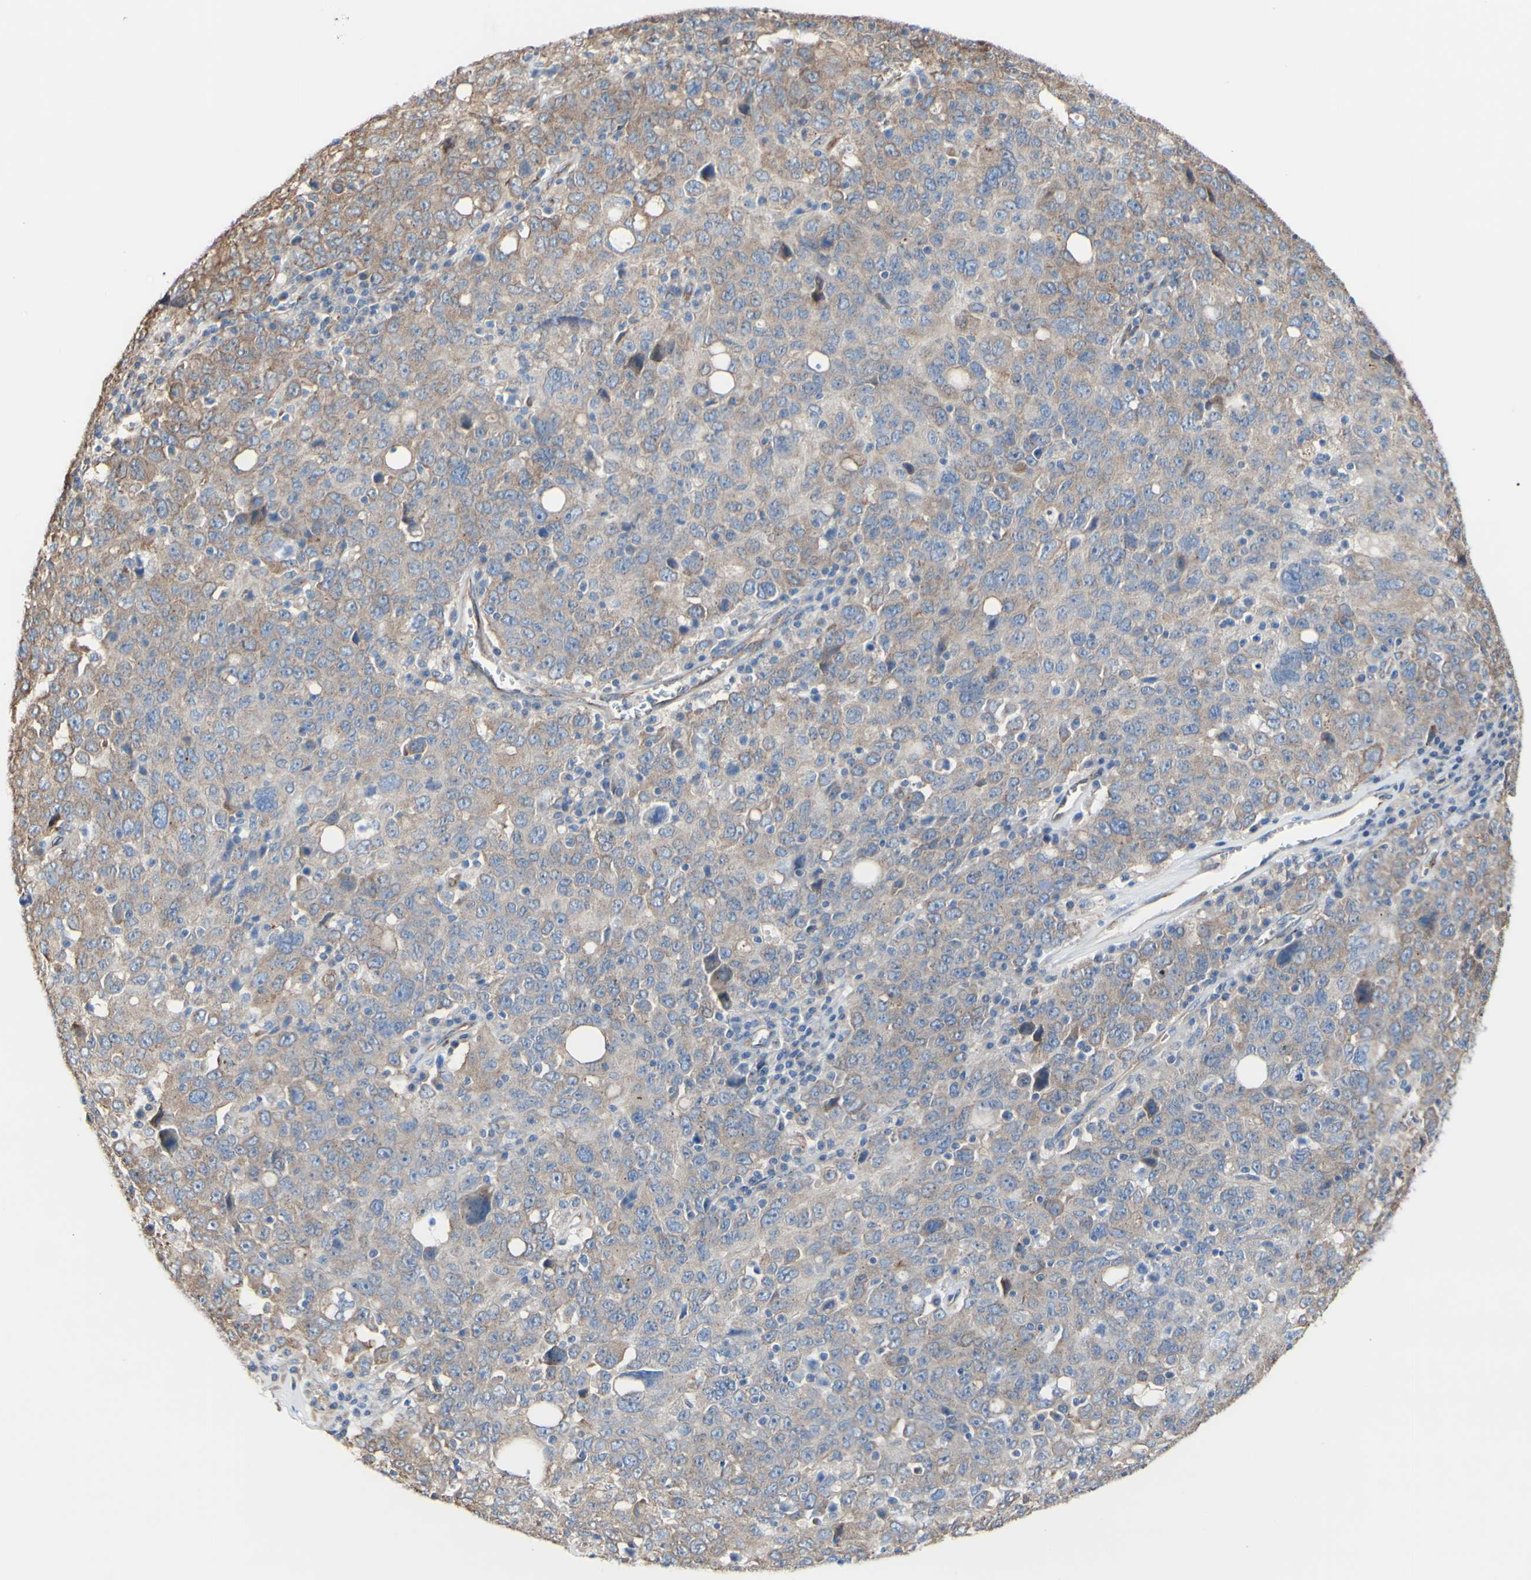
{"staining": {"intensity": "moderate", "quantity": "25%-75%", "location": "cytoplasmic/membranous"}, "tissue": "ovarian cancer", "cell_type": "Tumor cells", "image_type": "cancer", "snomed": [{"axis": "morphology", "description": "Carcinoma, endometroid"}, {"axis": "topography", "description": "Ovary"}], "caption": "Moderate cytoplasmic/membranous expression is present in approximately 25%-75% of tumor cells in ovarian endometroid carcinoma.", "gene": "LRIG3", "patient": {"sex": "female", "age": 62}}